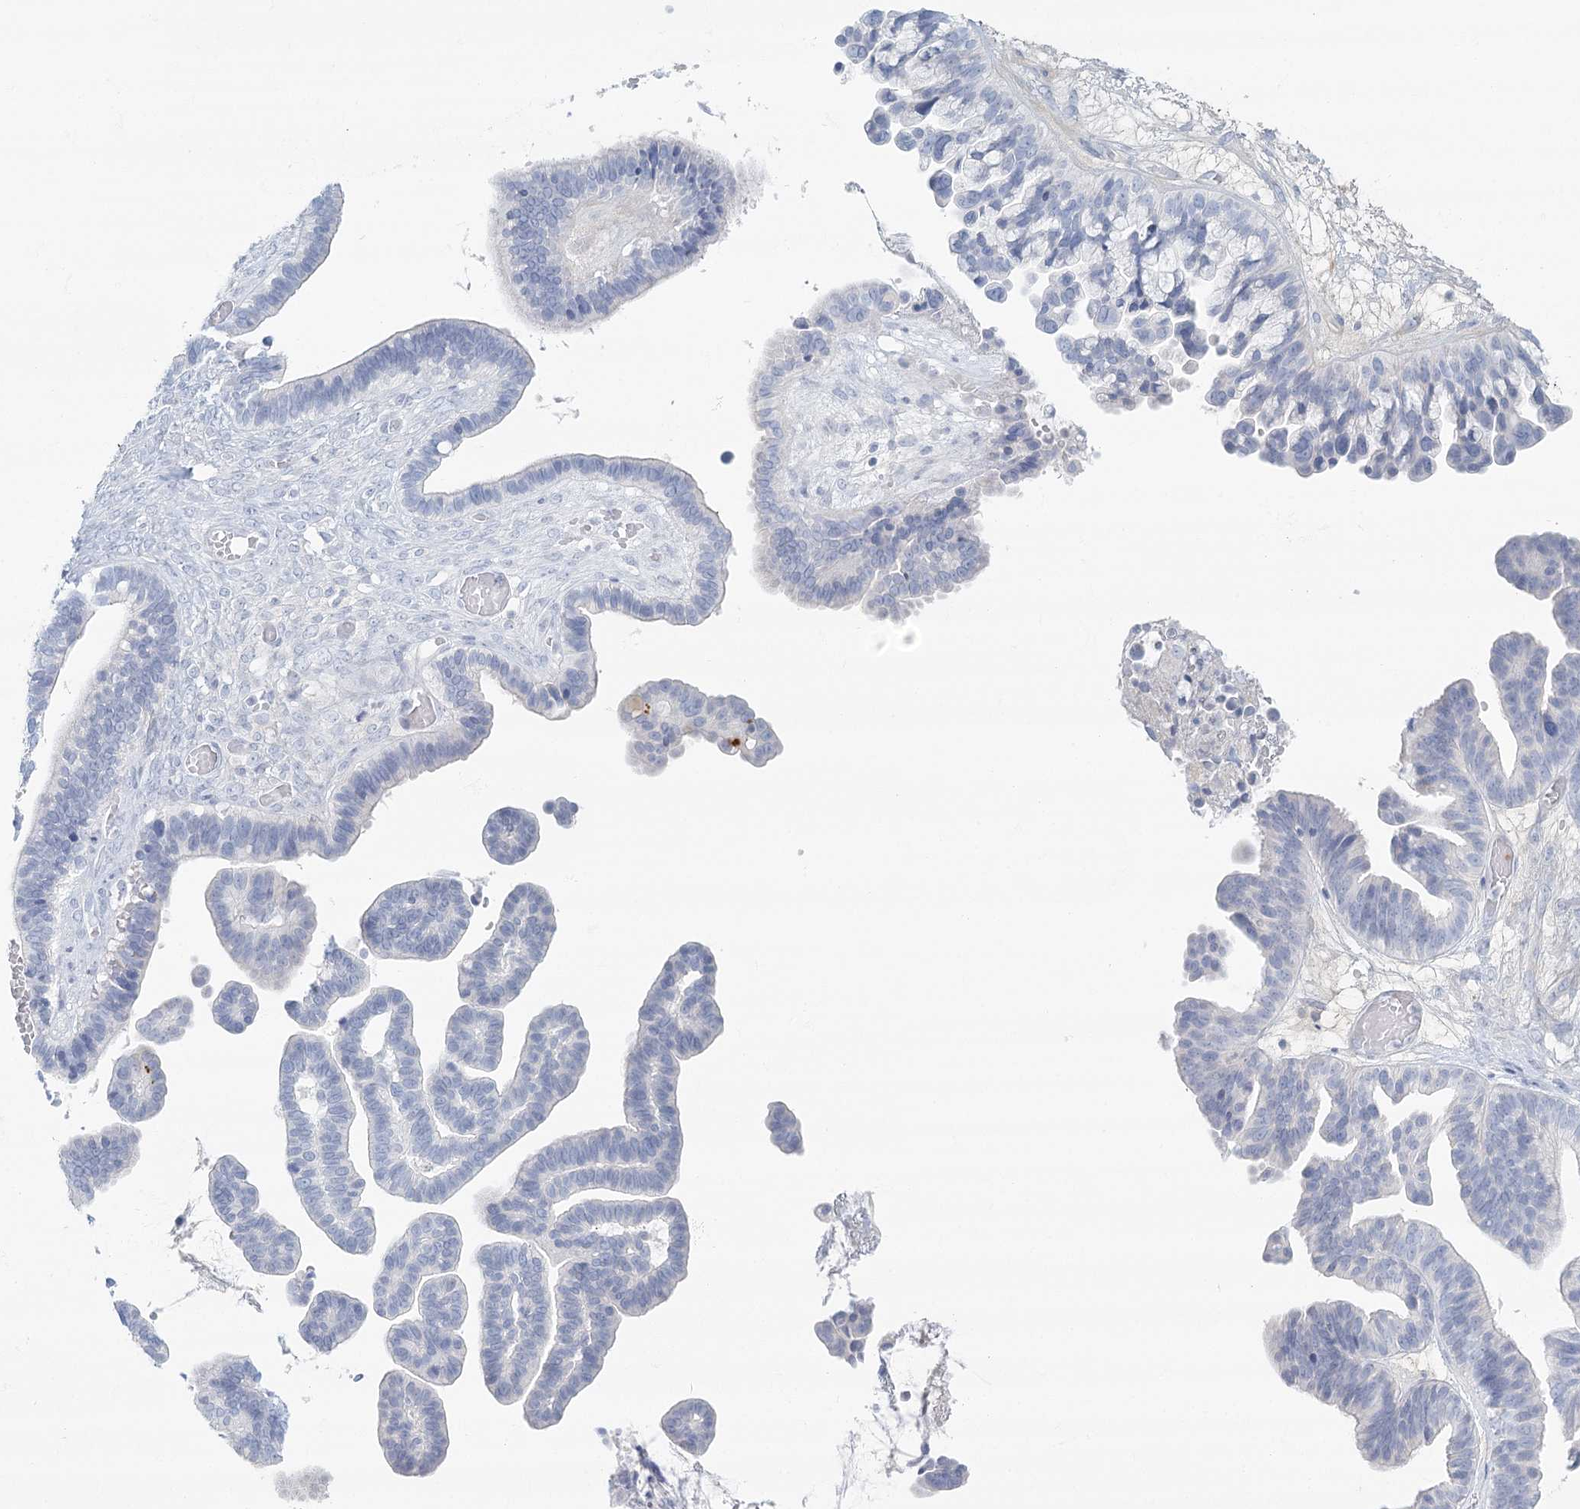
{"staining": {"intensity": "negative", "quantity": "none", "location": "none"}, "tissue": "ovarian cancer", "cell_type": "Tumor cells", "image_type": "cancer", "snomed": [{"axis": "morphology", "description": "Cystadenocarcinoma, serous, NOS"}, {"axis": "topography", "description": "Ovary"}], "caption": "DAB (3,3'-diaminobenzidine) immunohistochemical staining of human serous cystadenocarcinoma (ovarian) displays no significant positivity in tumor cells.", "gene": "DMGDH", "patient": {"sex": "female", "age": 56}}